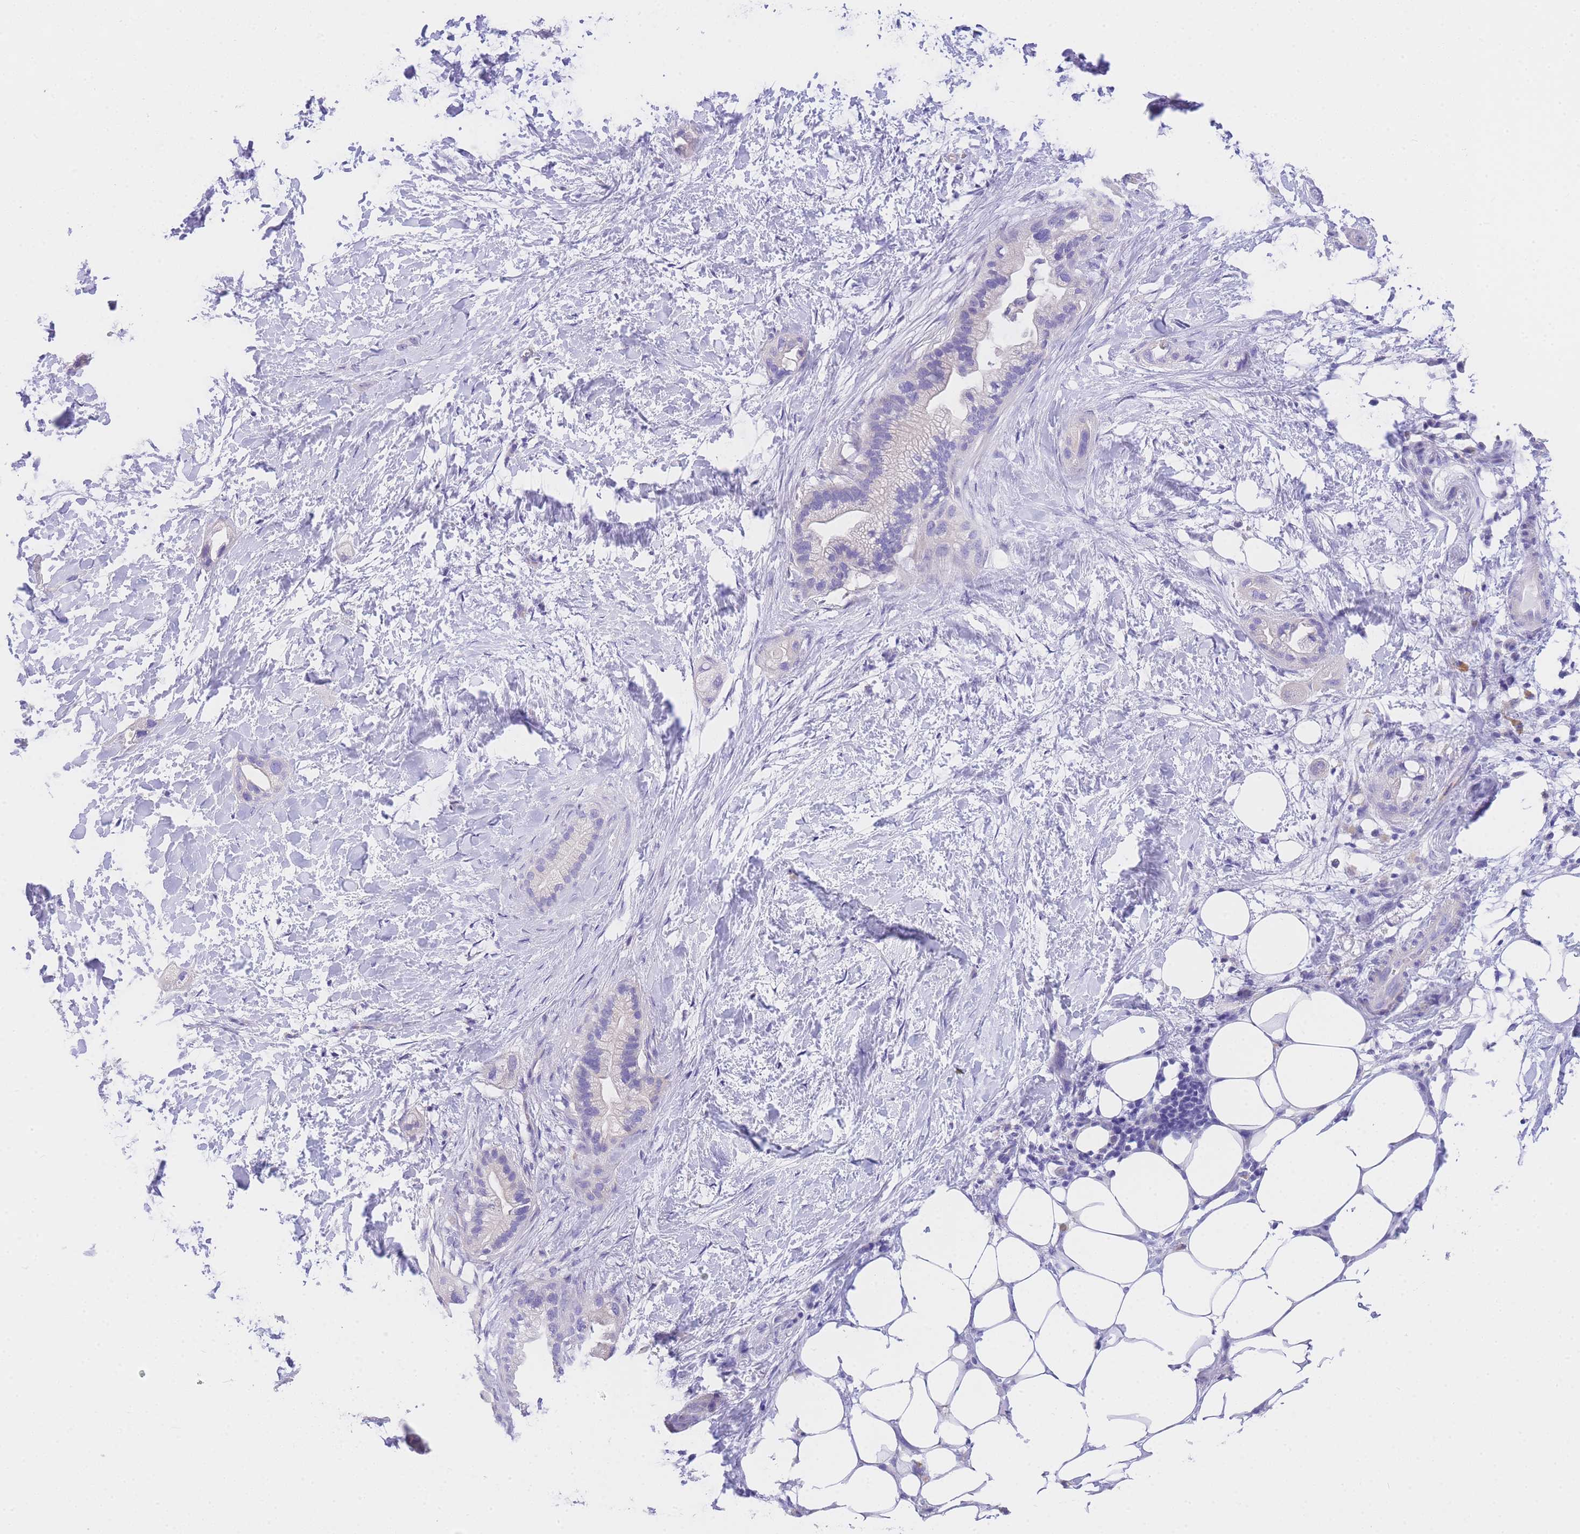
{"staining": {"intensity": "negative", "quantity": "none", "location": "none"}, "tissue": "pancreatic cancer", "cell_type": "Tumor cells", "image_type": "cancer", "snomed": [{"axis": "morphology", "description": "Adenocarcinoma, NOS"}, {"axis": "topography", "description": "Pancreas"}], "caption": "IHC of human pancreatic cancer (adenocarcinoma) shows no expression in tumor cells.", "gene": "EPN2", "patient": {"sex": "male", "age": 44}}